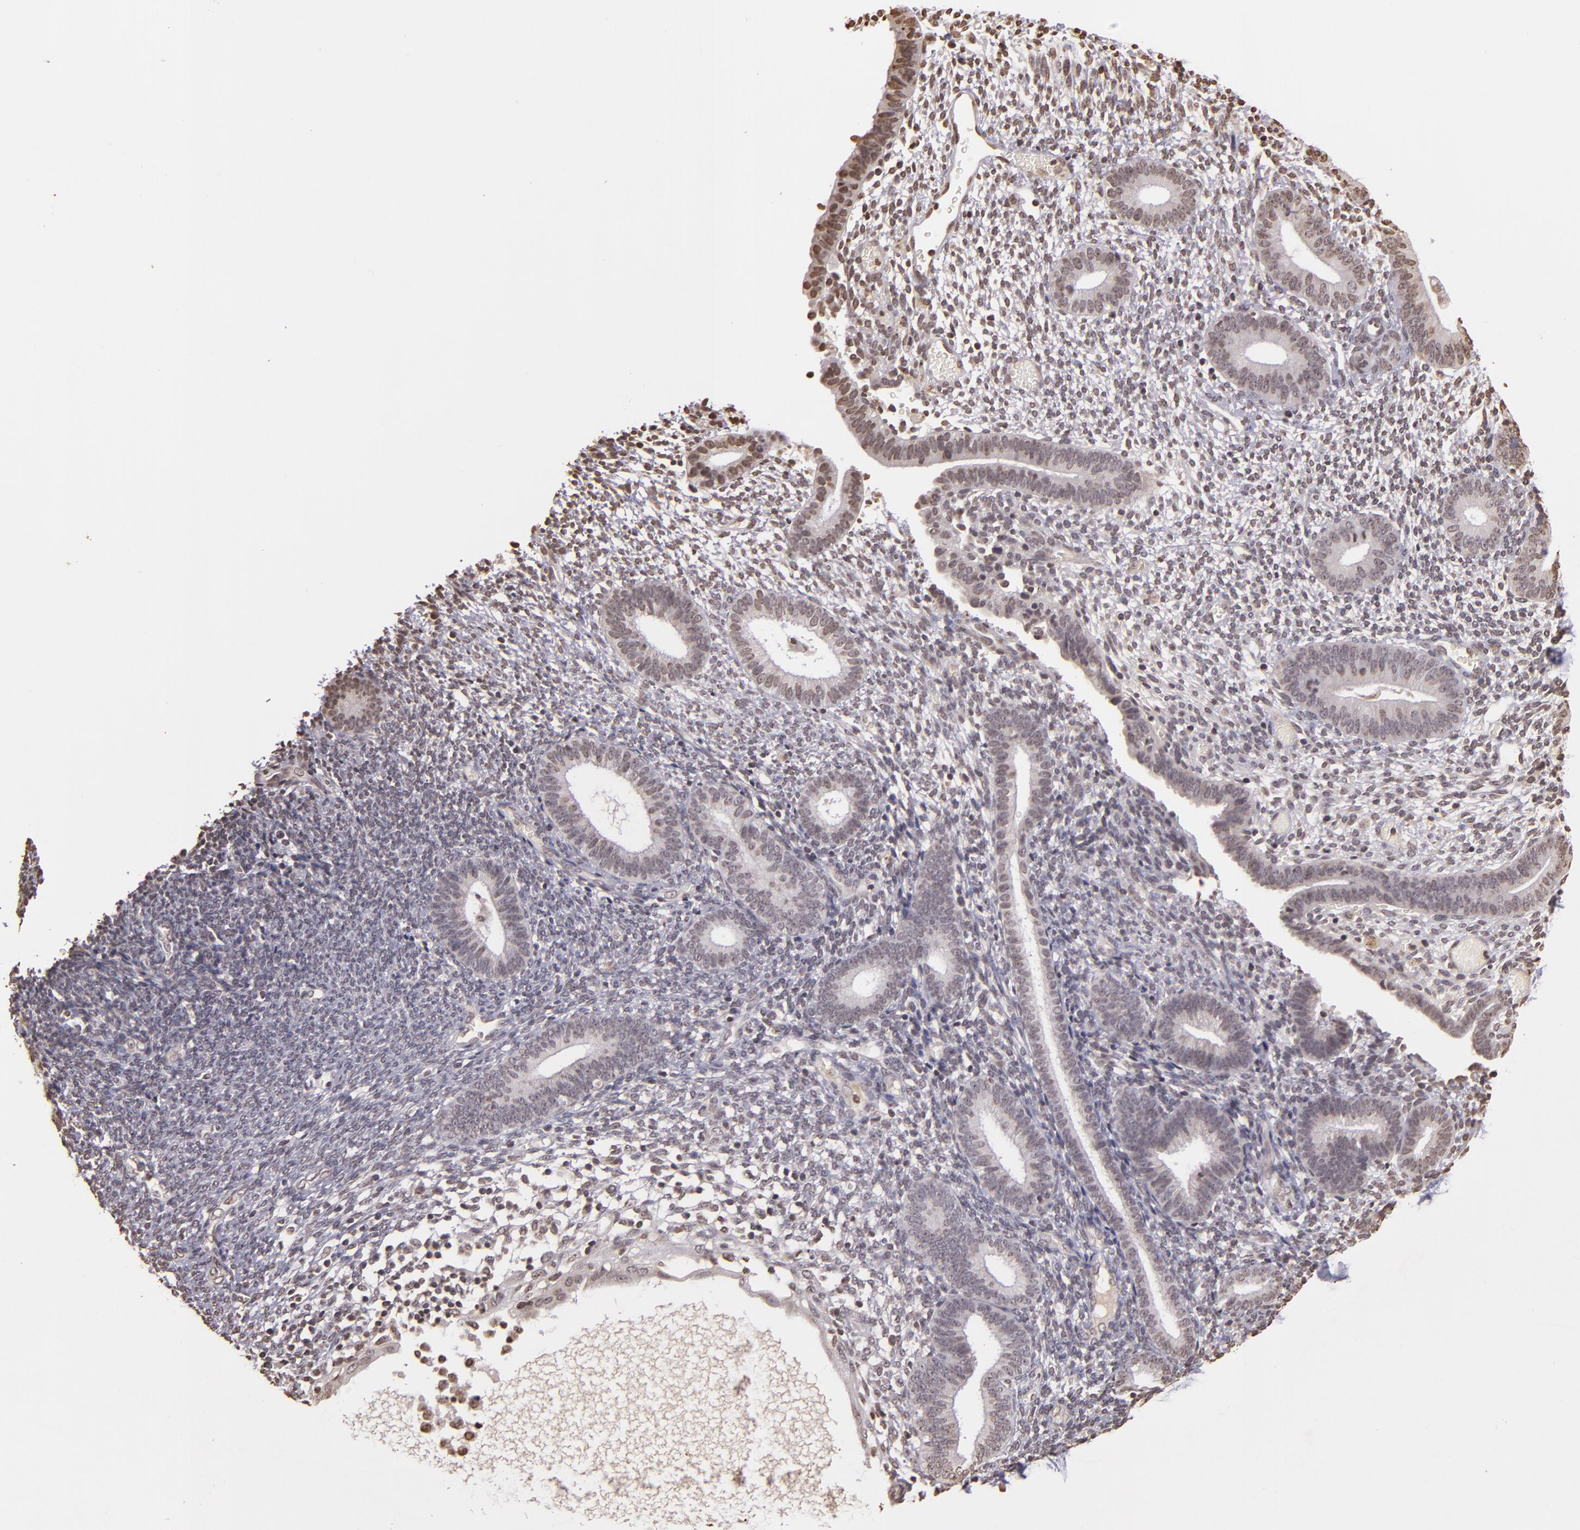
{"staining": {"intensity": "weak", "quantity": "25%-75%", "location": "nuclear"}, "tissue": "endometrium", "cell_type": "Cells in endometrial stroma", "image_type": "normal", "snomed": [{"axis": "morphology", "description": "Normal tissue, NOS"}, {"axis": "topography", "description": "Smooth muscle"}, {"axis": "topography", "description": "Endometrium"}], "caption": "IHC staining of benign endometrium, which reveals low levels of weak nuclear expression in about 25%-75% of cells in endometrial stroma indicating weak nuclear protein staining. The staining was performed using DAB (3,3'-diaminobenzidine) (brown) for protein detection and nuclei were counterstained in hematoxylin (blue).", "gene": "THRB", "patient": {"sex": "female", "age": 57}}